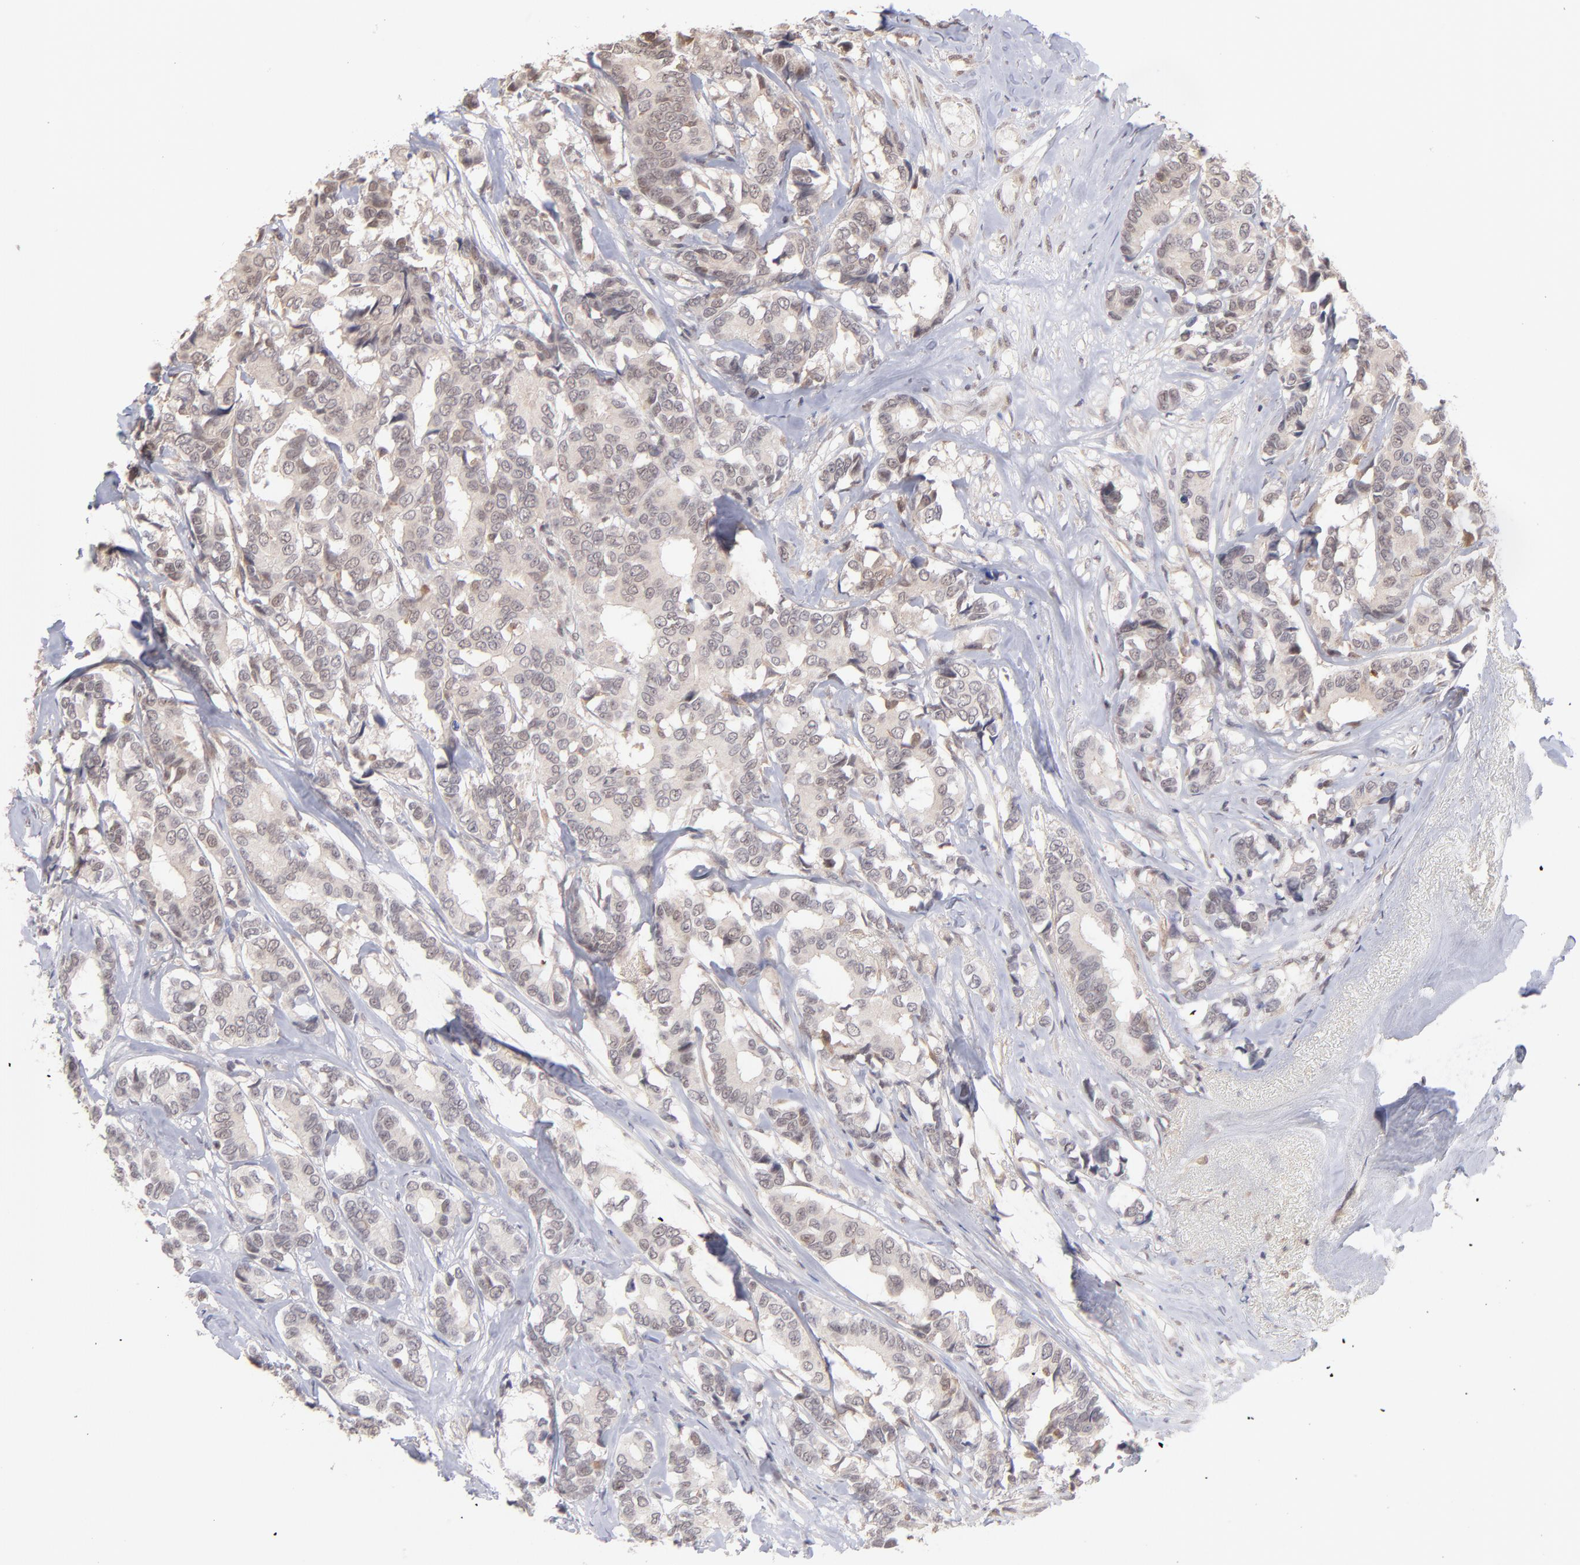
{"staining": {"intensity": "weak", "quantity": "<25%", "location": "nuclear"}, "tissue": "breast cancer", "cell_type": "Tumor cells", "image_type": "cancer", "snomed": [{"axis": "morphology", "description": "Duct carcinoma"}, {"axis": "topography", "description": "Breast"}], "caption": "A high-resolution photomicrograph shows IHC staining of breast cancer (infiltrating ductal carcinoma), which demonstrates no significant staining in tumor cells.", "gene": "OAS1", "patient": {"sex": "female", "age": 87}}